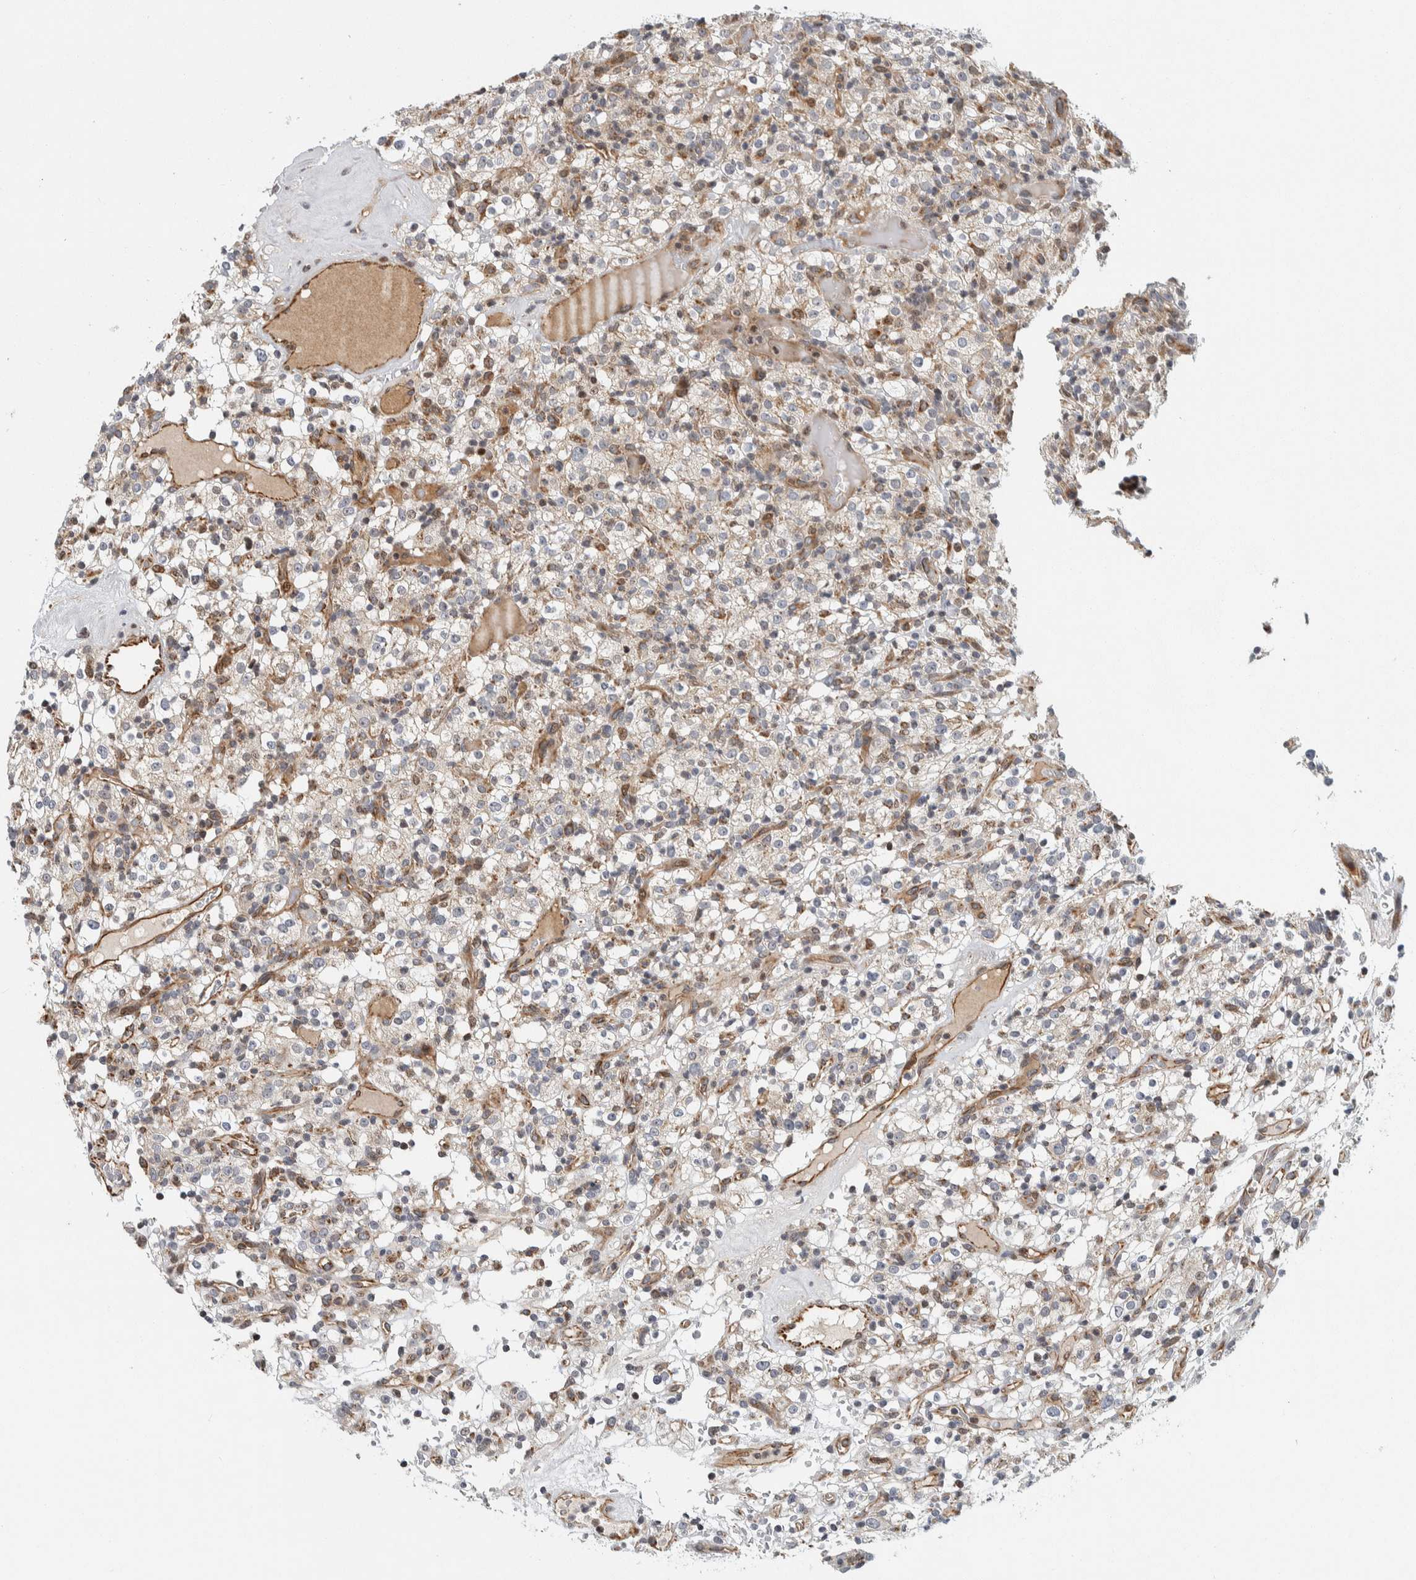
{"staining": {"intensity": "weak", "quantity": "<25%", "location": "cytoplasmic/membranous"}, "tissue": "renal cancer", "cell_type": "Tumor cells", "image_type": "cancer", "snomed": [{"axis": "morphology", "description": "Normal tissue, NOS"}, {"axis": "morphology", "description": "Adenocarcinoma, NOS"}, {"axis": "topography", "description": "Kidney"}], "caption": "Tumor cells show no significant protein expression in renal adenocarcinoma.", "gene": "AFP", "patient": {"sex": "female", "age": 72}}